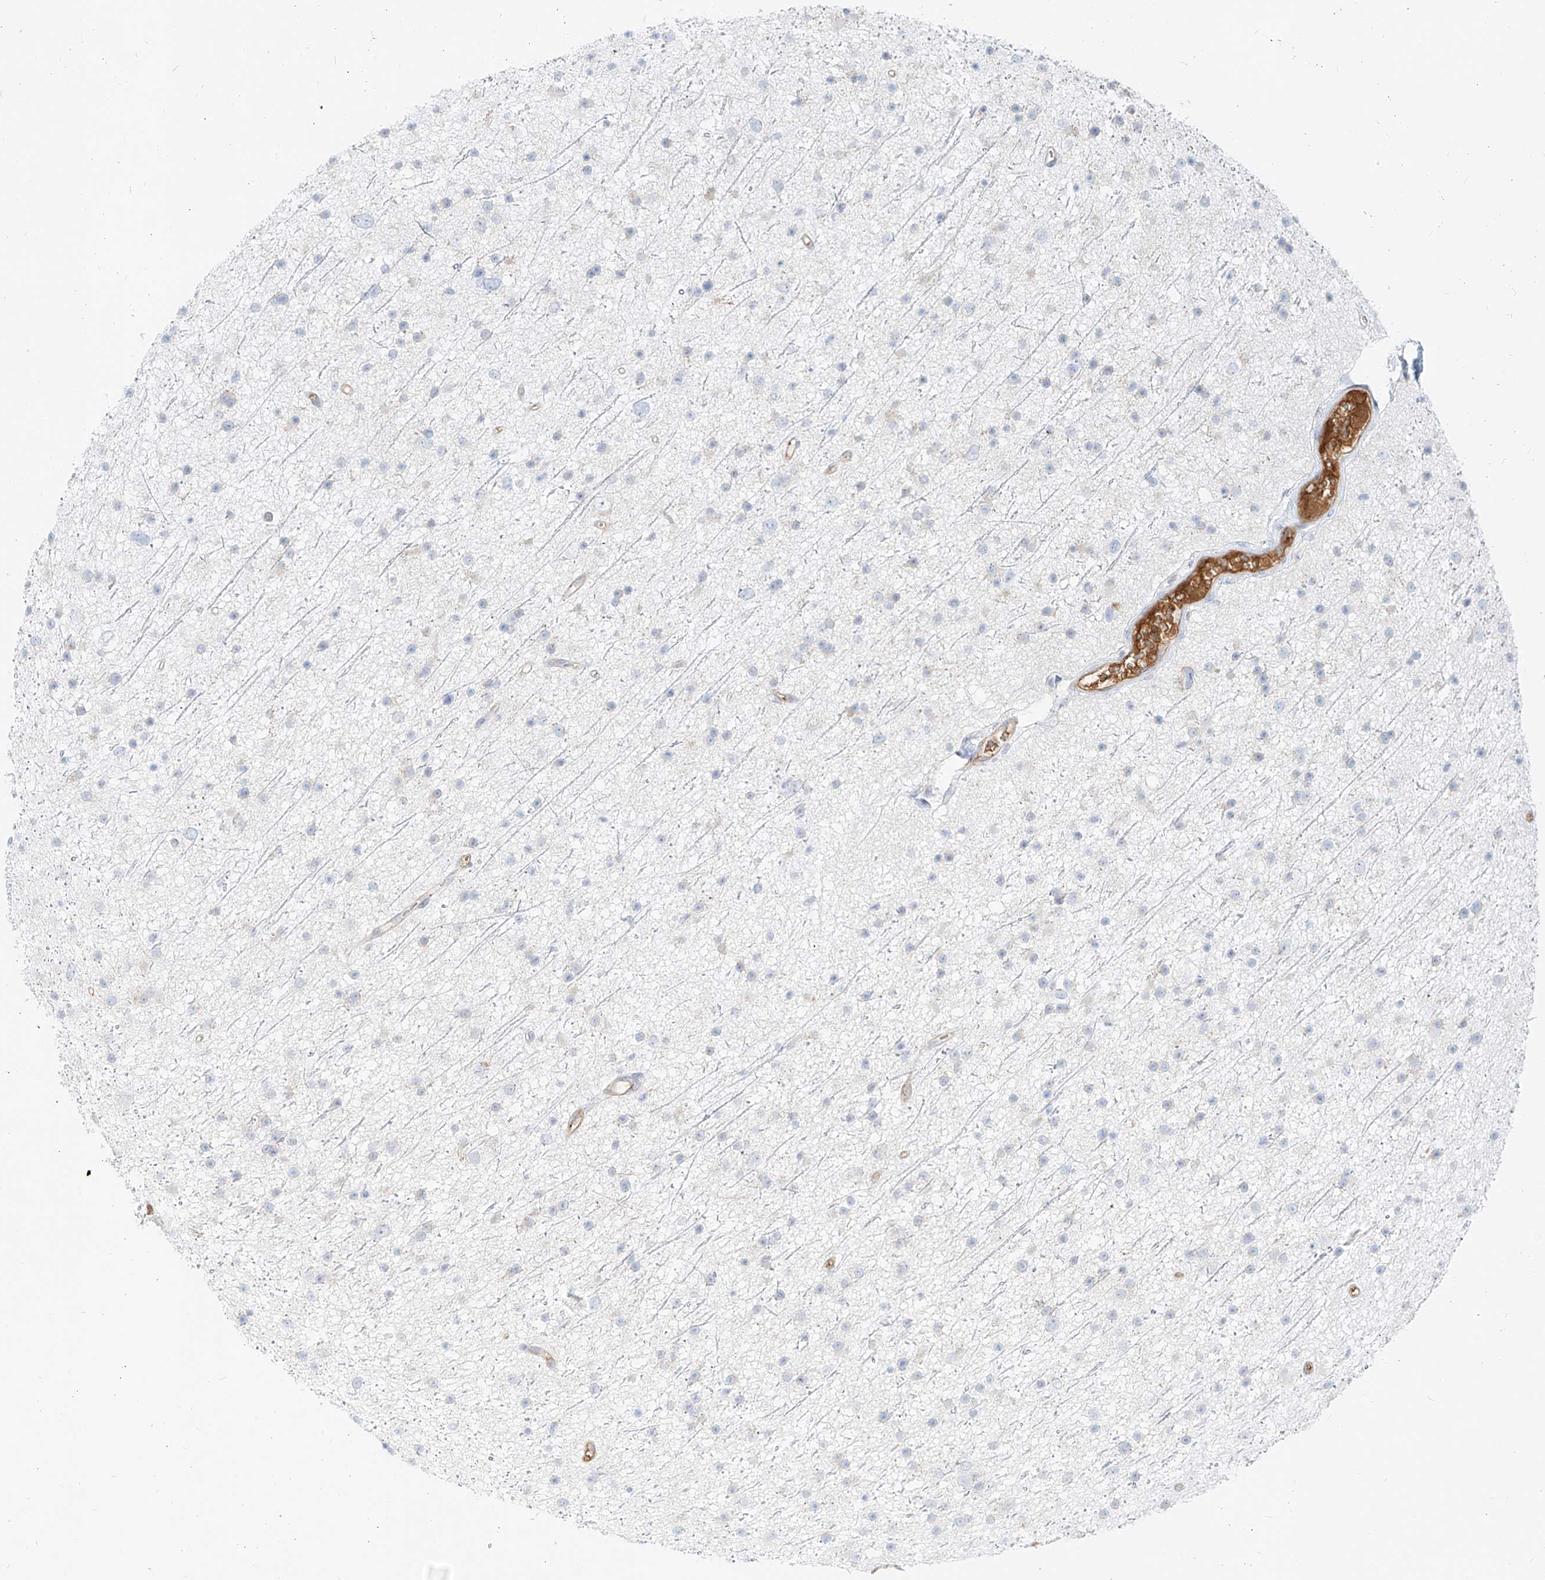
{"staining": {"intensity": "negative", "quantity": "none", "location": "none"}, "tissue": "glioma", "cell_type": "Tumor cells", "image_type": "cancer", "snomed": [{"axis": "morphology", "description": "Glioma, malignant, Low grade"}, {"axis": "topography", "description": "Cerebral cortex"}], "caption": "Image shows no protein positivity in tumor cells of malignant glioma (low-grade) tissue.", "gene": "OCSTAMP", "patient": {"sex": "female", "age": 39}}